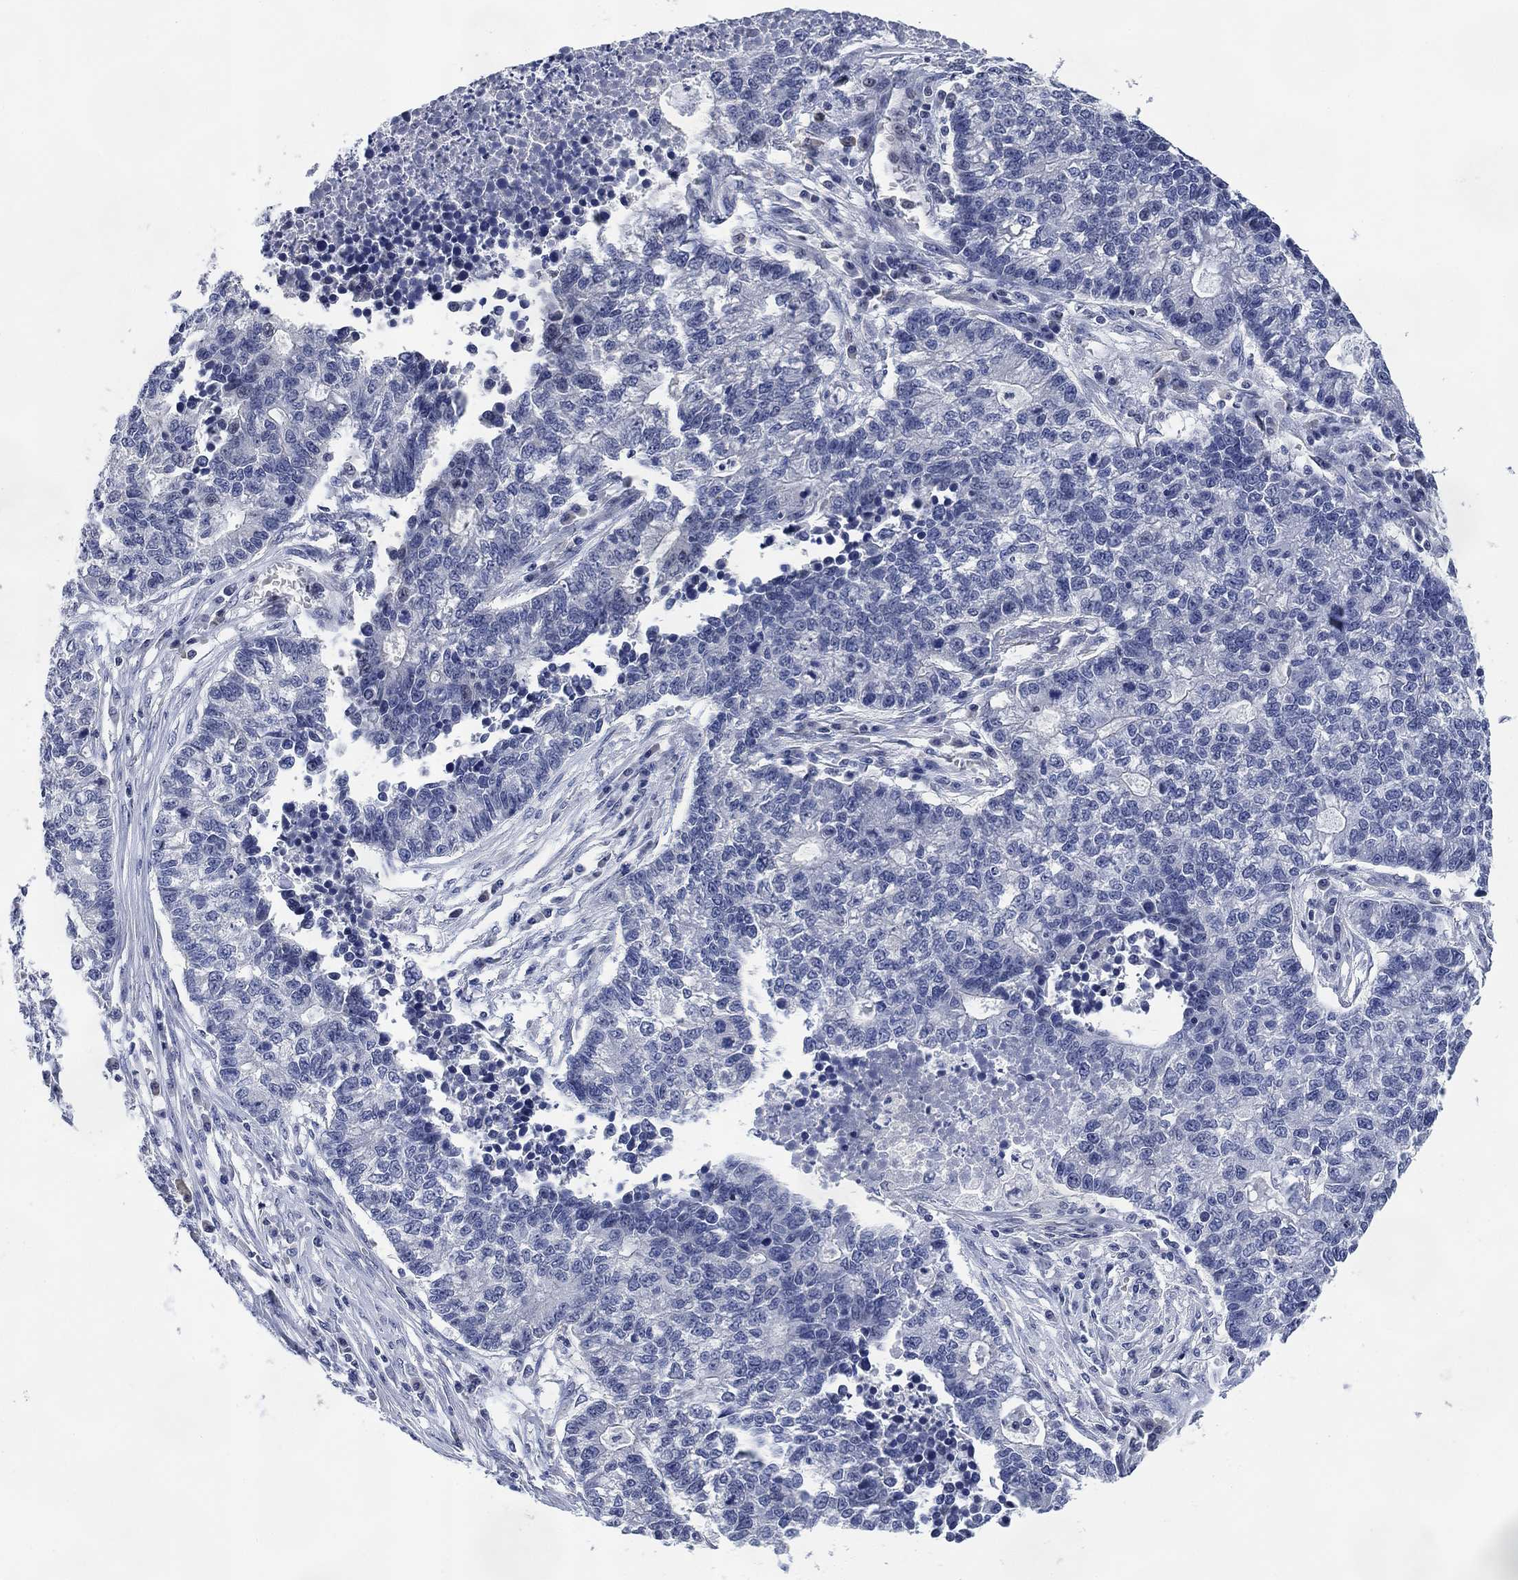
{"staining": {"intensity": "negative", "quantity": "none", "location": "none"}, "tissue": "lung cancer", "cell_type": "Tumor cells", "image_type": "cancer", "snomed": [{"axis": "morphology", "description": "Adenocarcinoma, NOS"}, {"axis": "topography", "description": "Lung"}], "caption": "Immunohistochemistry of lung adenocarcinoma displays no staining in tumor cells. (DAB (3,3'-diaminobenzidine) immunohistochemistry (IHC) with hematoxylin counter stain).", "gene": "DAZL", "patient": {"sex": "male", "age": 57}}